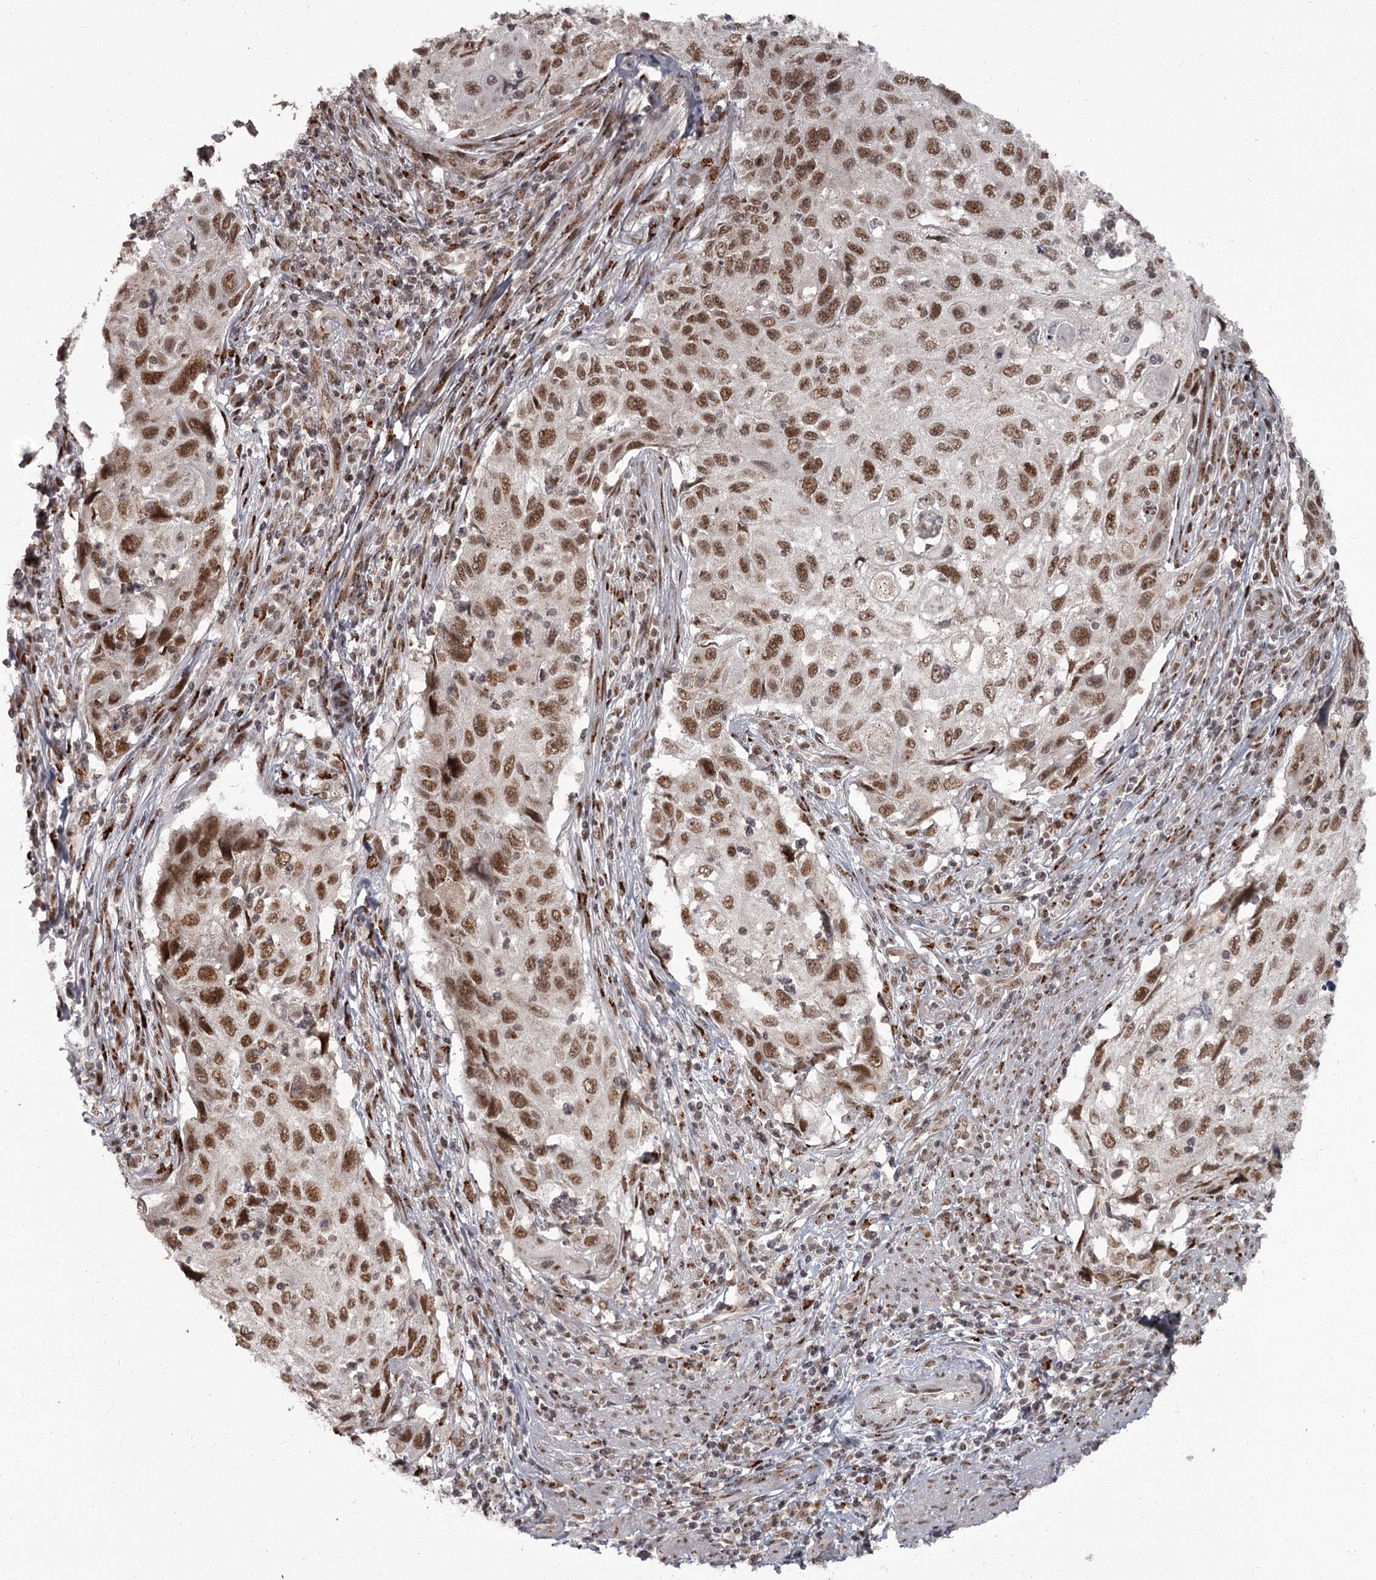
{"staining": {"intensity": "moderate", "quantity": ">75%", "location": "nuclear"}, "tissue": "cervical cancer", "cell_type": "Tumor cells", "image_type": "cancer", "snomed": [{"axis": "morphology", "description": "Squamous cell carcinoma, NOS"}, {"axis": "topography", "description": "Cervix"}], "caption": "Immunohistochemistry (IHC) of cervical cancer (squamous cell carcinoma) exhibits medium levels of moderate nuclear staining in approximately >75% of tumor cells.", "gene": "CEP83", "patient": {"sex": "female", "age": 70}}